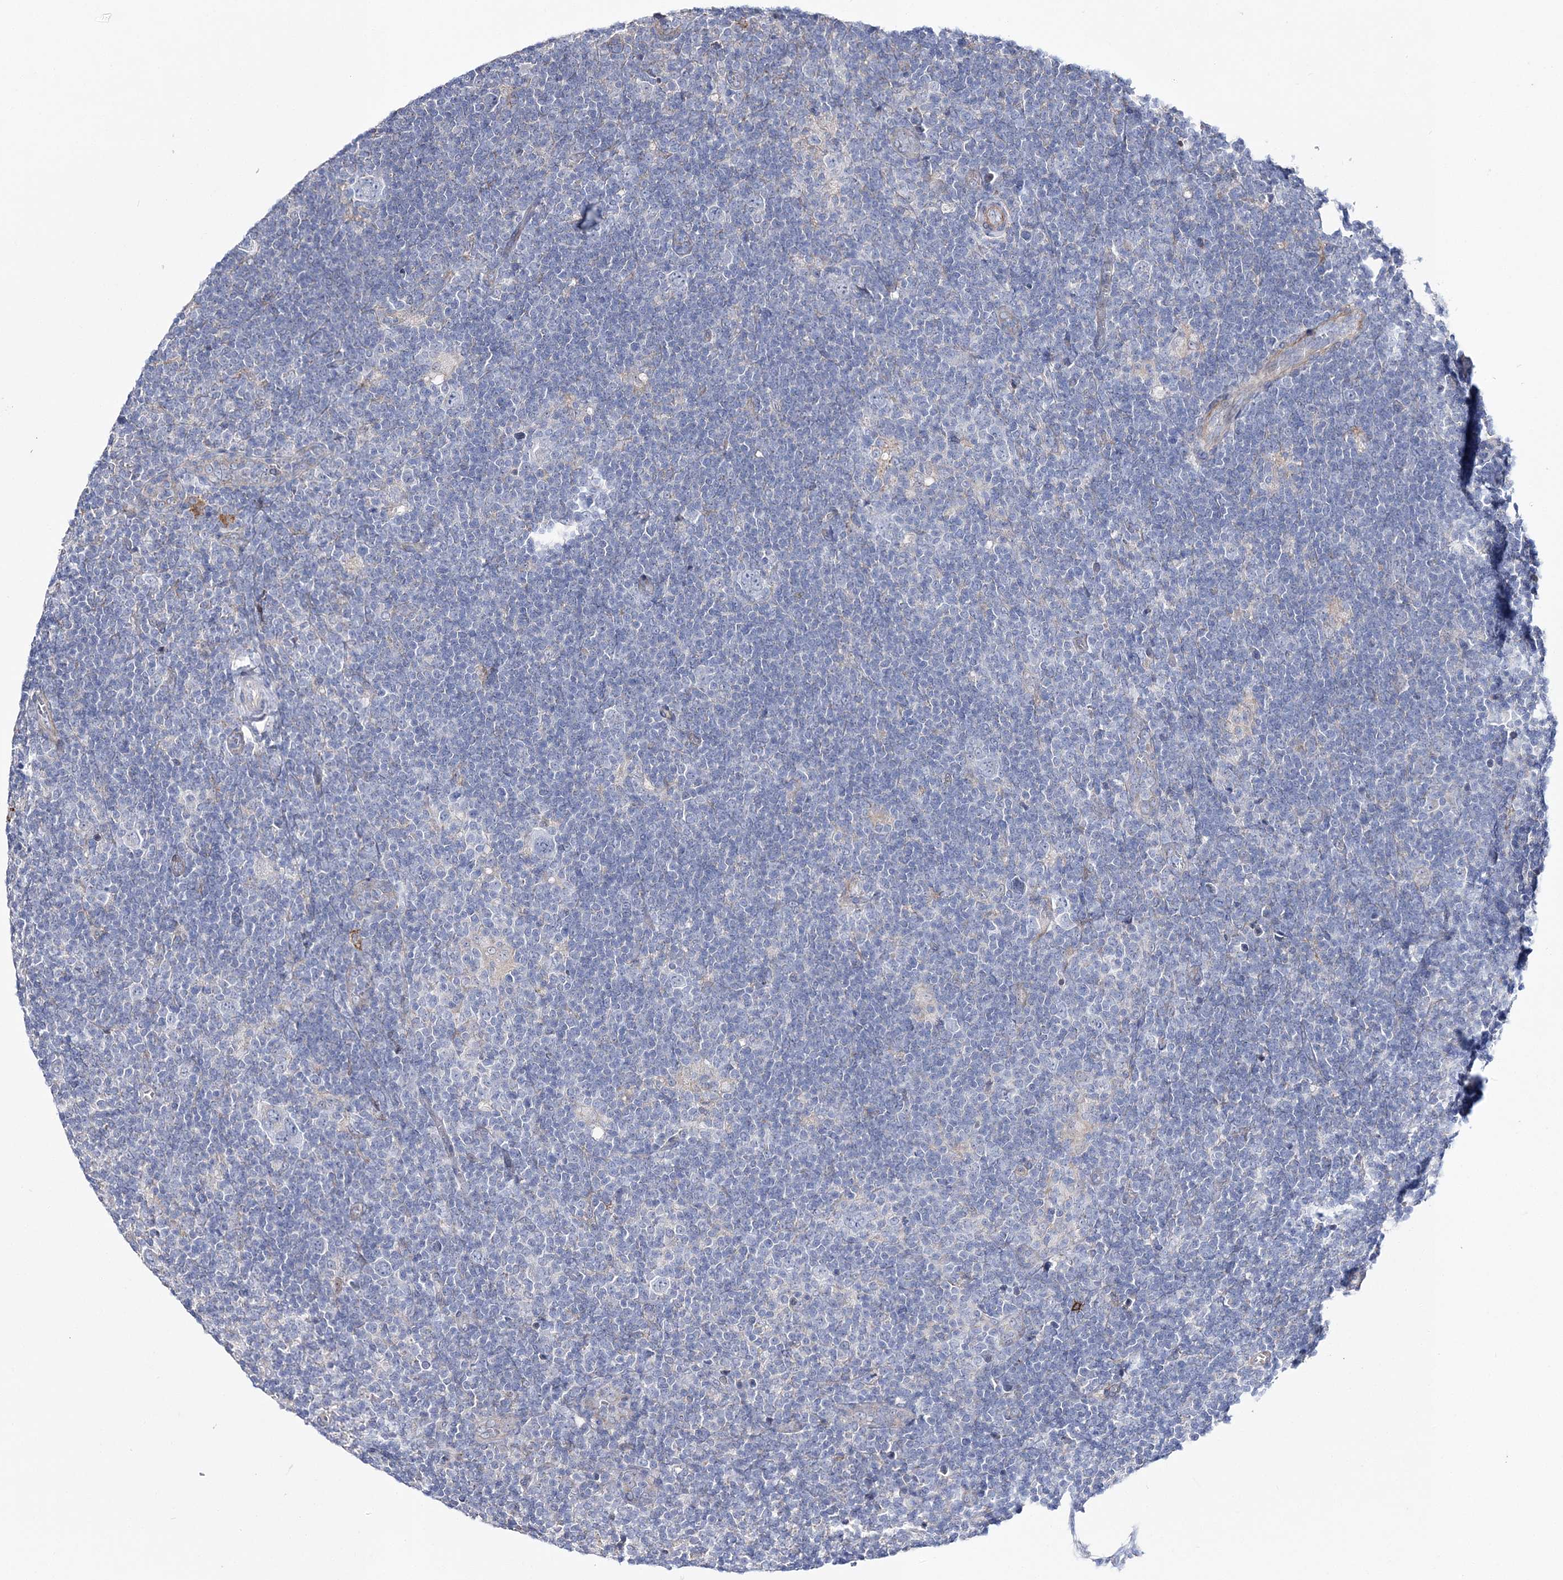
{"staining": {"intensity": "negative", "quantity": "none", "location": "none"}, "tissue": "lymphoma", "cell_type": "Tumor cells", "image_type": "cancer", "snomed": [{"axis": "morphology", "description": "Hodgkin's disease, NOS"}, {"axis": "topography", "description": "Lymph node"}], "caption": "This micrograph is of Hodgkin's disease stained with immunohistochemistry to label a protein in brown with the nuclei are counter-stained blue. There is no positivity in tumor cells.", "gene": "ANO1", "patient": {"sex": "female", "age": 57}}